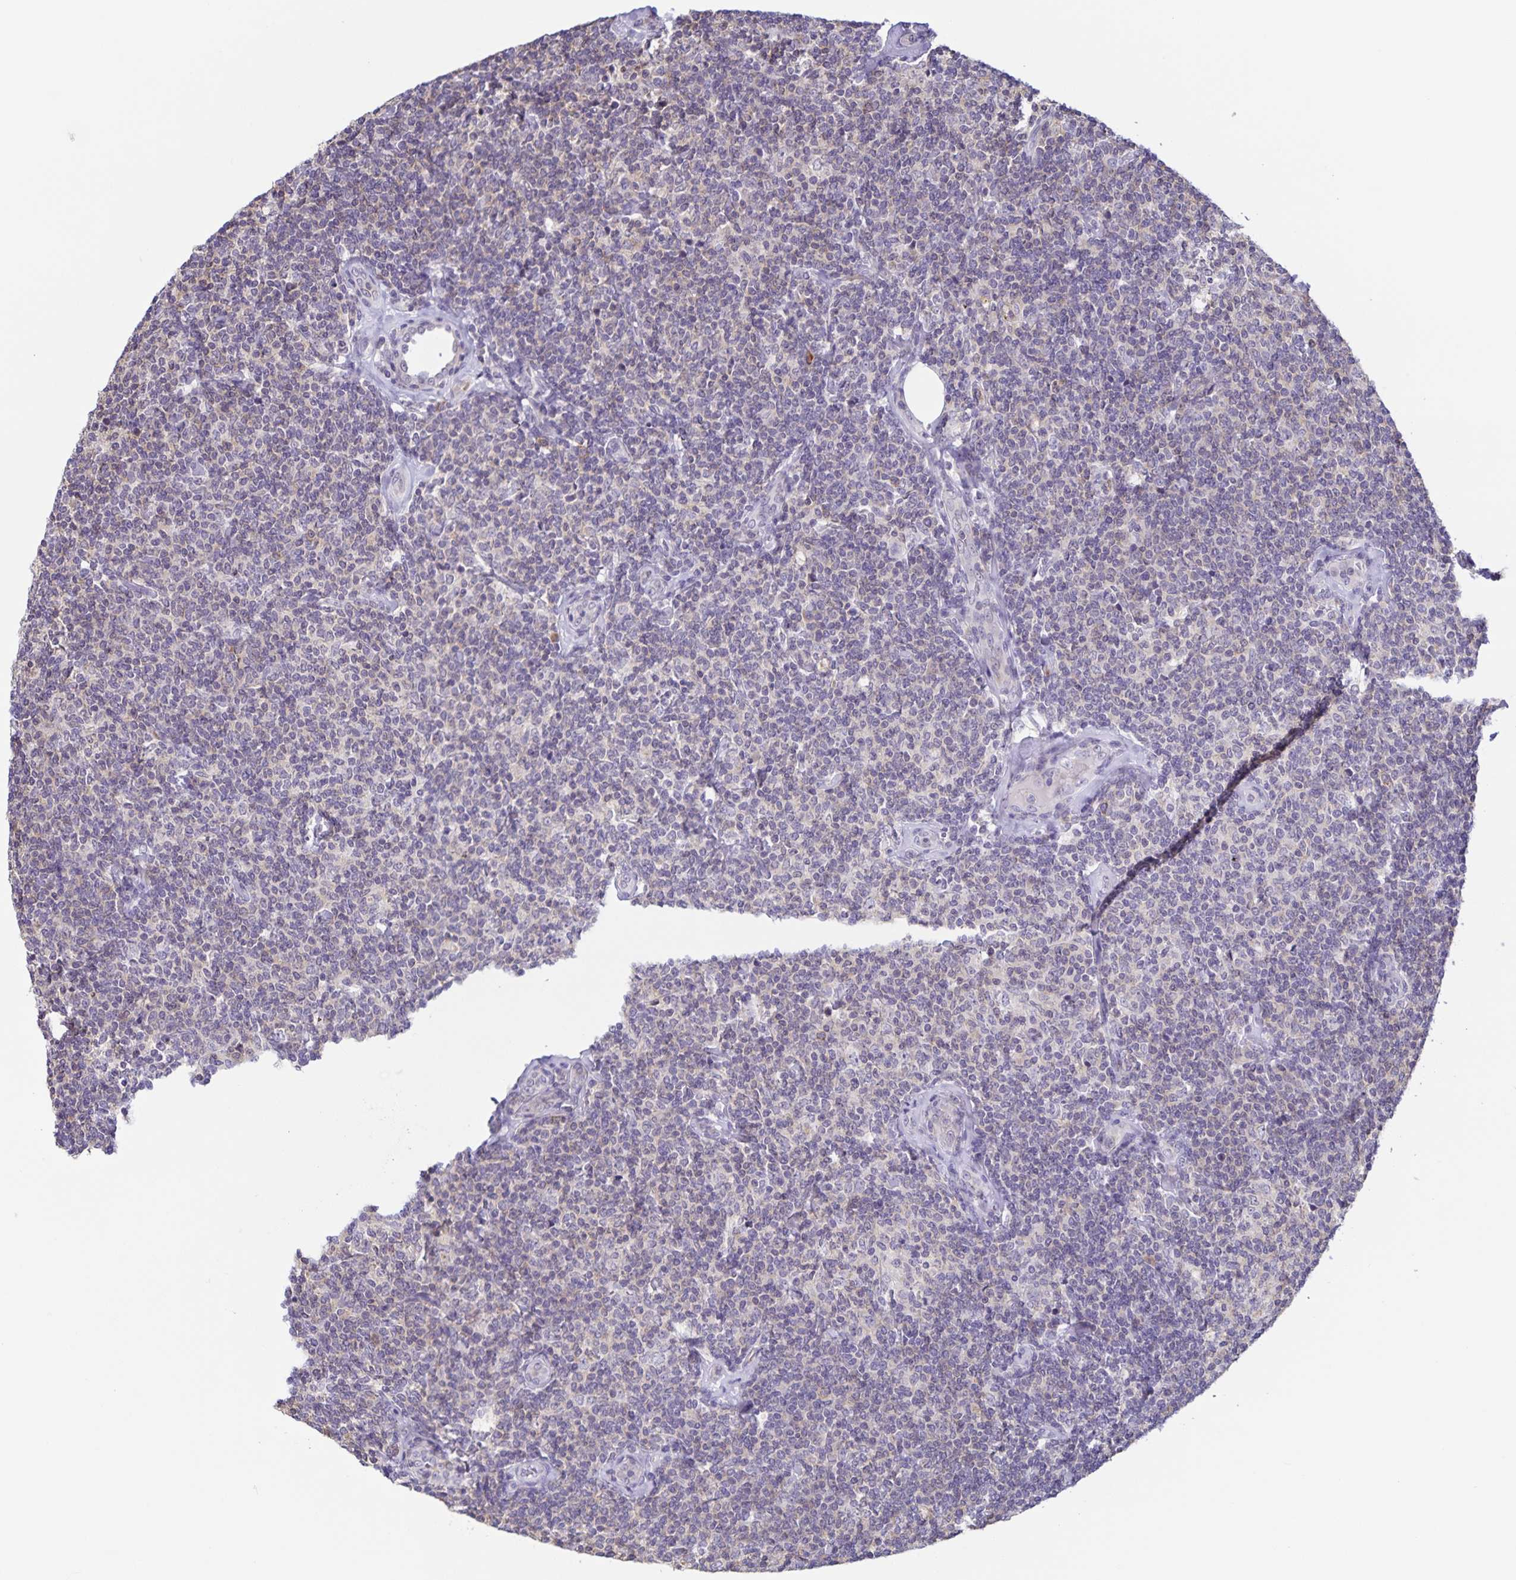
{"staining": {"intensity": "negative", "quantity": "none", "location": "none"}, "tissue": "lymphoma", "cell_type": "Tumor cells", "image_type": "cancer", "snomed": [{"axis": "morphology", "description": "Malignant lymphoma, non-Hodgkin's type, Low grade"}, {"axis": "topography", "description": "Lymph node"}], "caption": "Tumor cells show no significant expression in lymphoma.", "gene": "STPG4", "patient": {"sex": "female", "age": 56}}